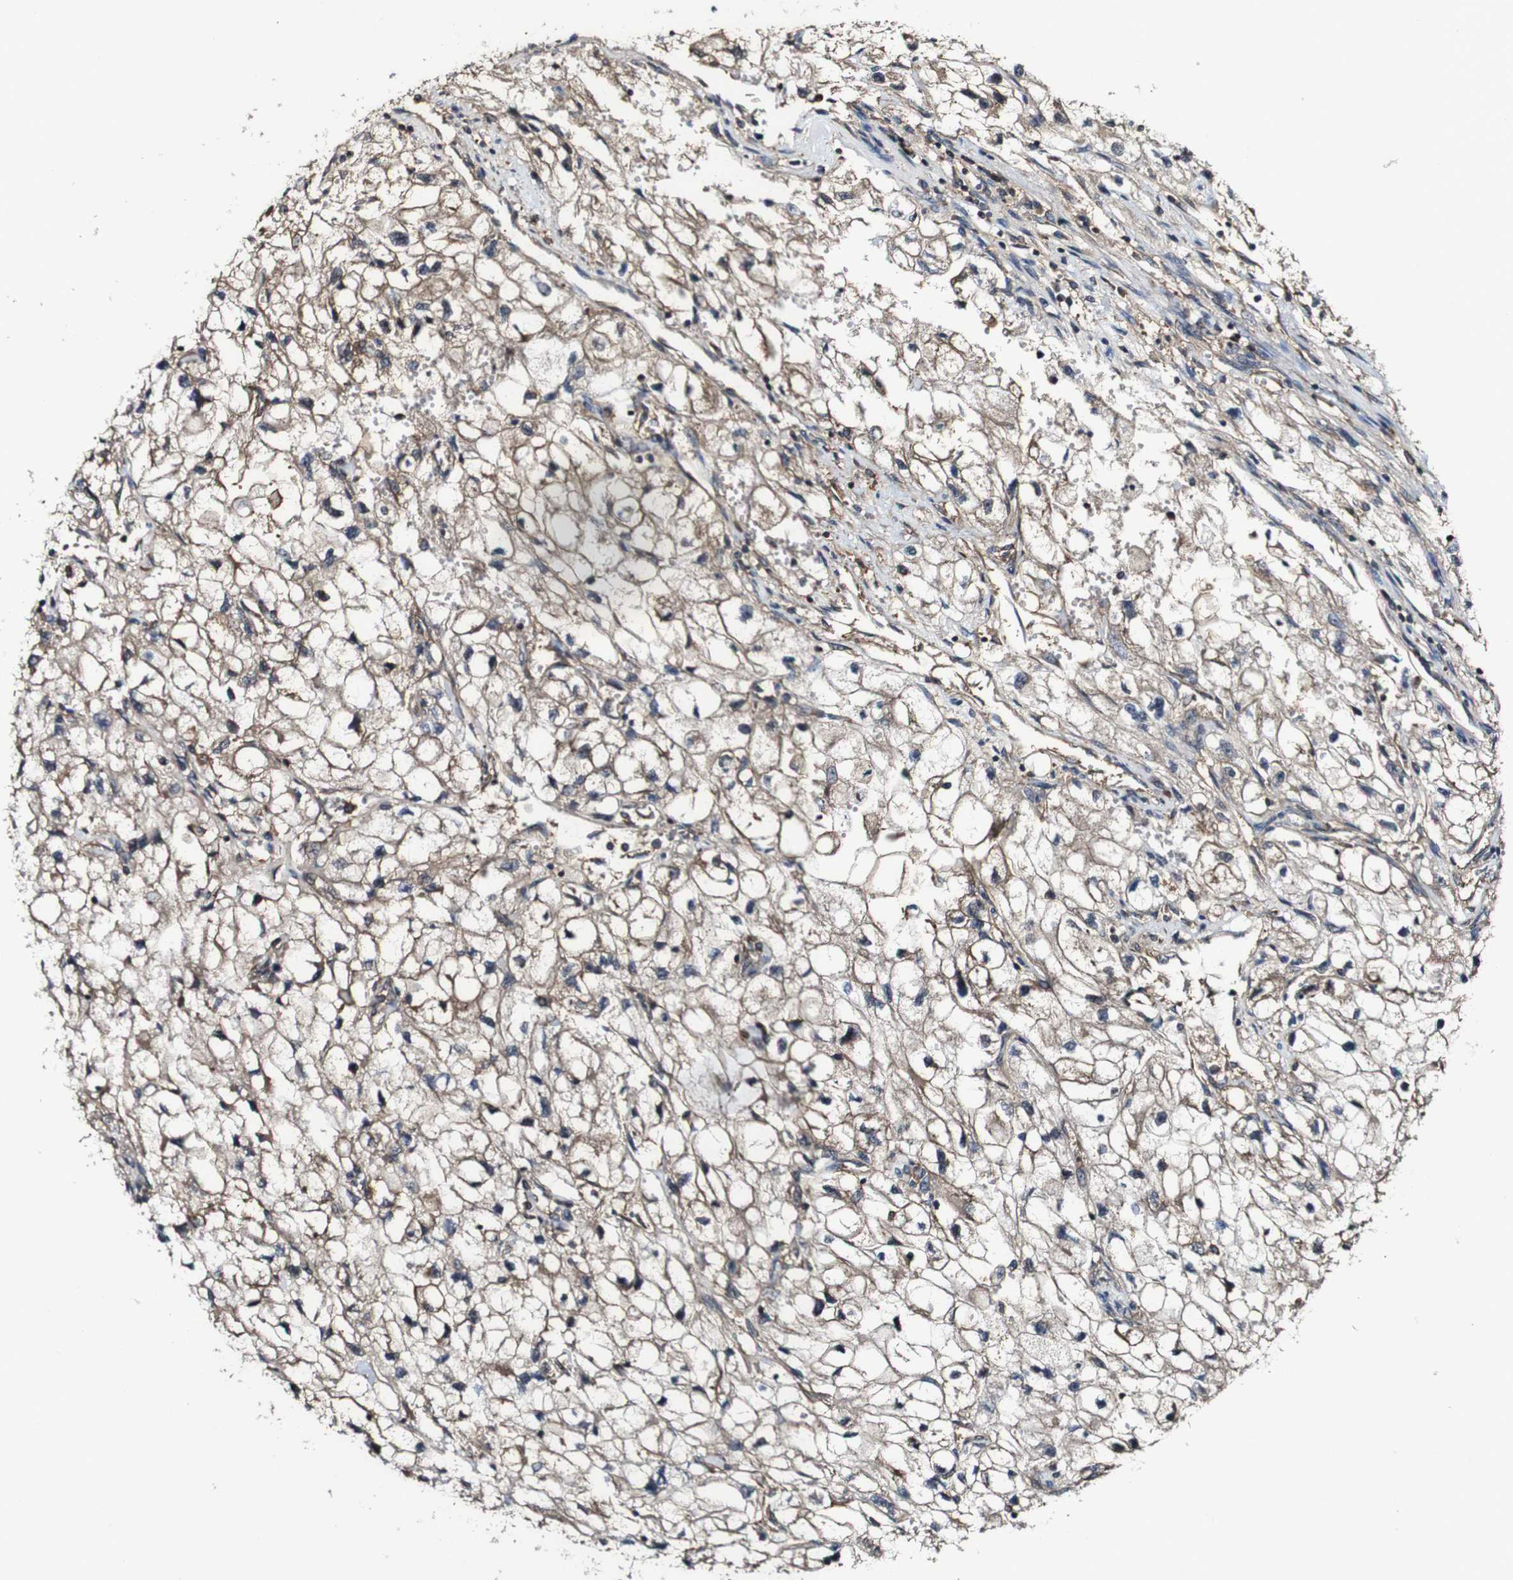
{"staining": {"intensity": "weak", "quantity": ">75%", "location": "cytoplasmic/membranous"}, "tissue": "renal cancer", "cell_type": "Tumor cells", "image_type": "cancer", "snomed": [{"axis": "morphology", "description": "Adenocarcinoma, NOS"}, {"axis": "topography", "description": "Kidney"}], "caption": "Tumor cells demonstrate low levels of weak cytoplasmic/membranous positivity in approximately >75% of cells in renal adenocarcinoma.", "gene": "PTPRR", "patient": {"sex": "female", "age": 70}}